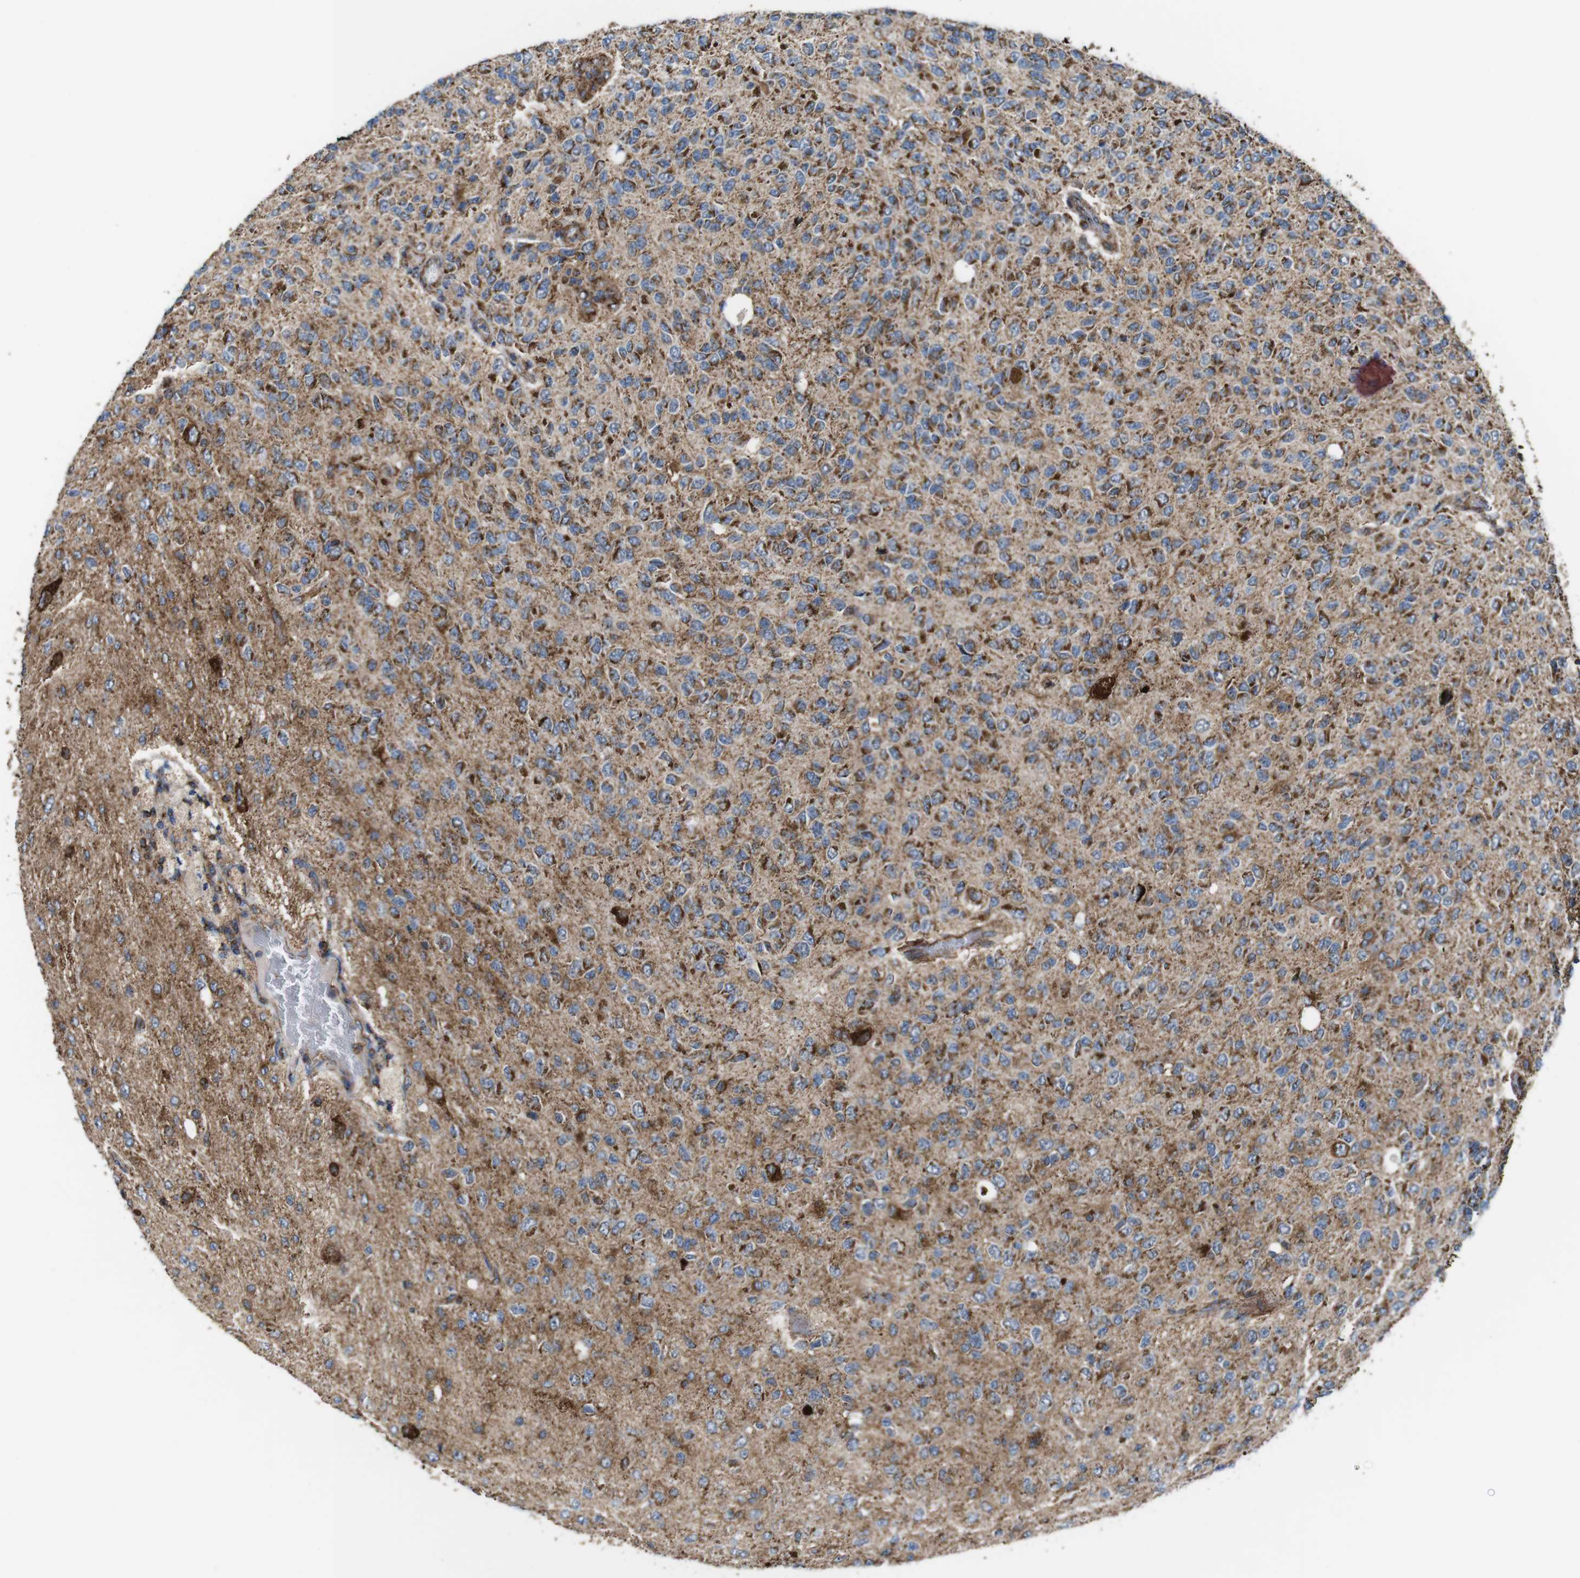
{"staining": {"intensity": "strong", "quantity": "25%-75%", "location": "cytoplasmic/membranous"}, "tissue": "glioma", "cell_type": "Tumor cells", "image_type": "cancer", "snomed": [{"axis": "morphology", "description": "Glioma, malignant, High grade"}, {"axis": "topography", "description": "pancreas cauda"}], "caption": "Approximately 25%-75% of tumor cells in glioma reveal strong cytoplasmic/membranous protein positivity as visualized by brown immunohistochemical staining.", "gene": "HK1", "patient": {"sex": "male", "age": 60}}